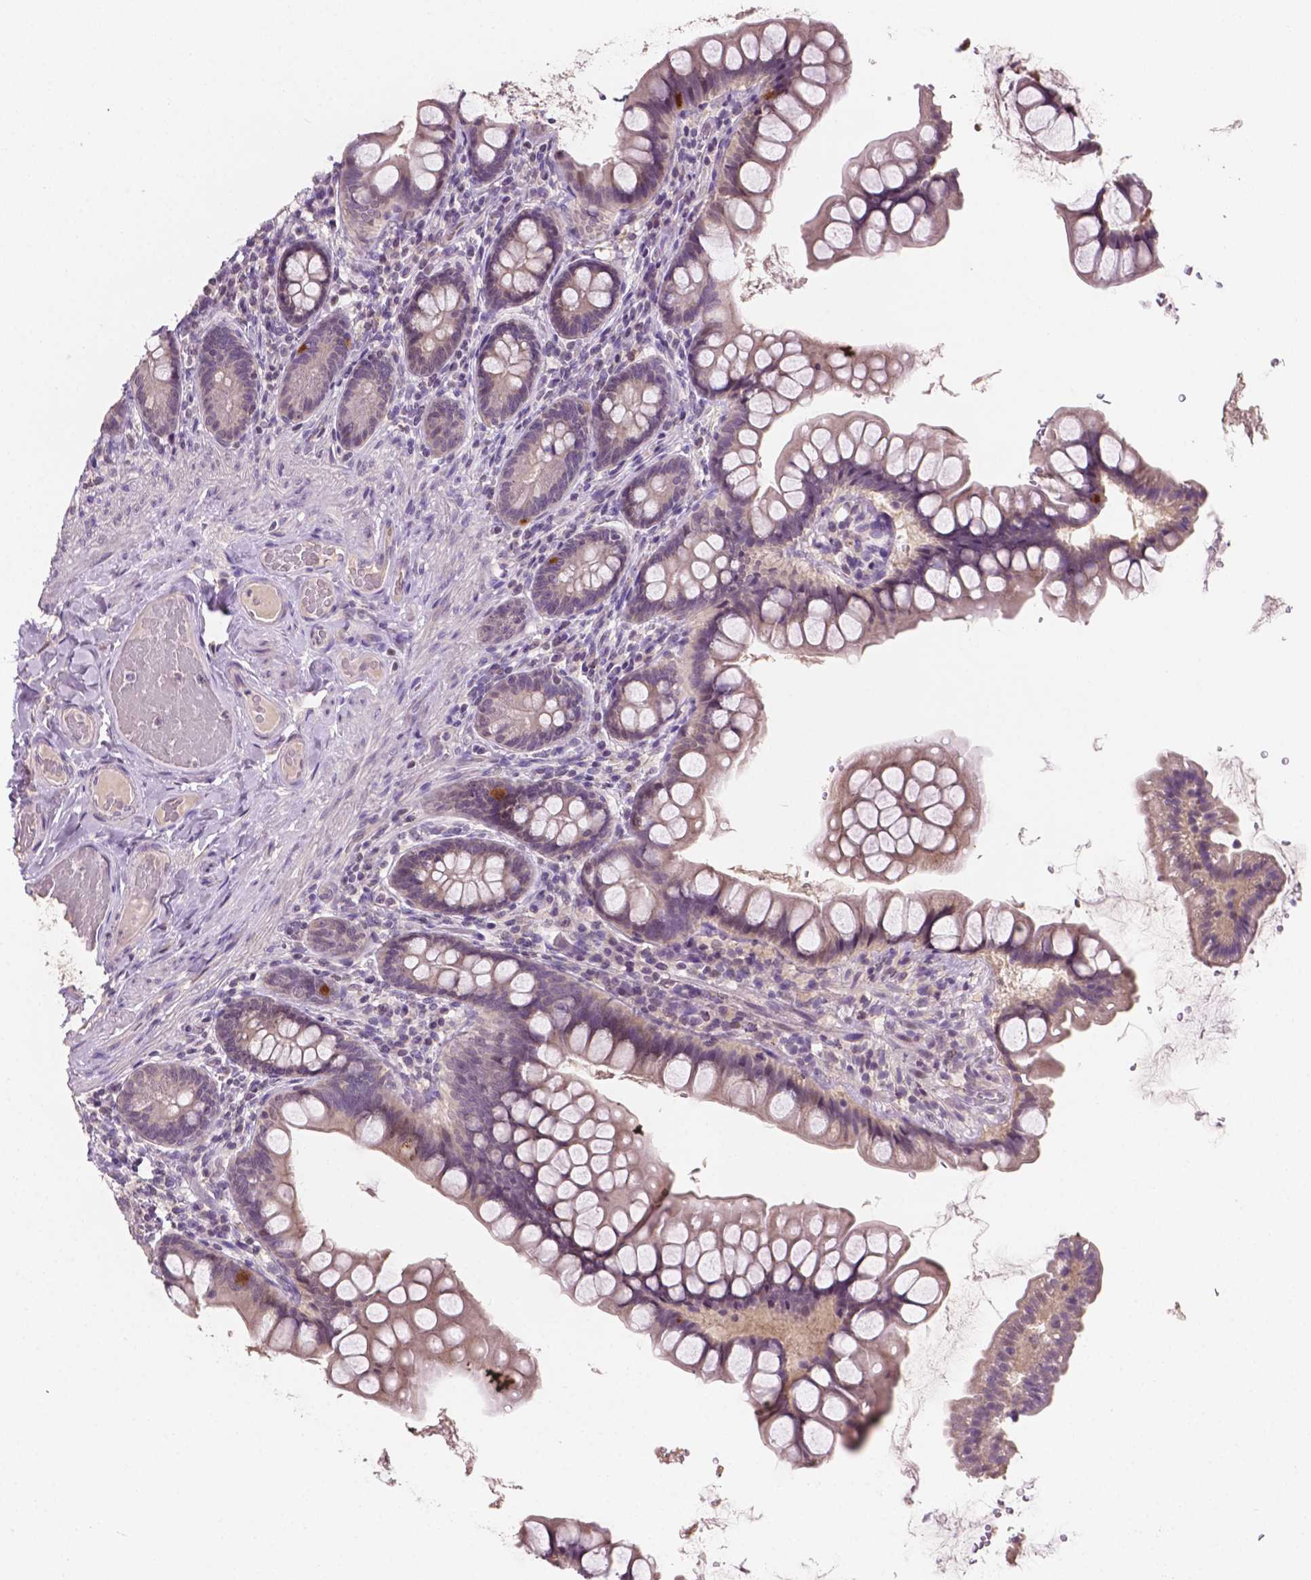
{"staining": {"intensity": "negative", "quantity": "none", "location": "none"}, "tissue": "small intestine", "cell_type": "Glandular cells", "image_type": "normal", "snomed": [{"axis": "morphology", "description": "Normal tissue, NOS"}, {"axis": "topography", "description": "Small intestine"}], "caption": "IHC image of unremarkable small intestine stained for a protein (brown), which demonstrates no positivity in glandular cells.", "gene": "MROH6", "patient": {"sex": "male", "age": 70}}